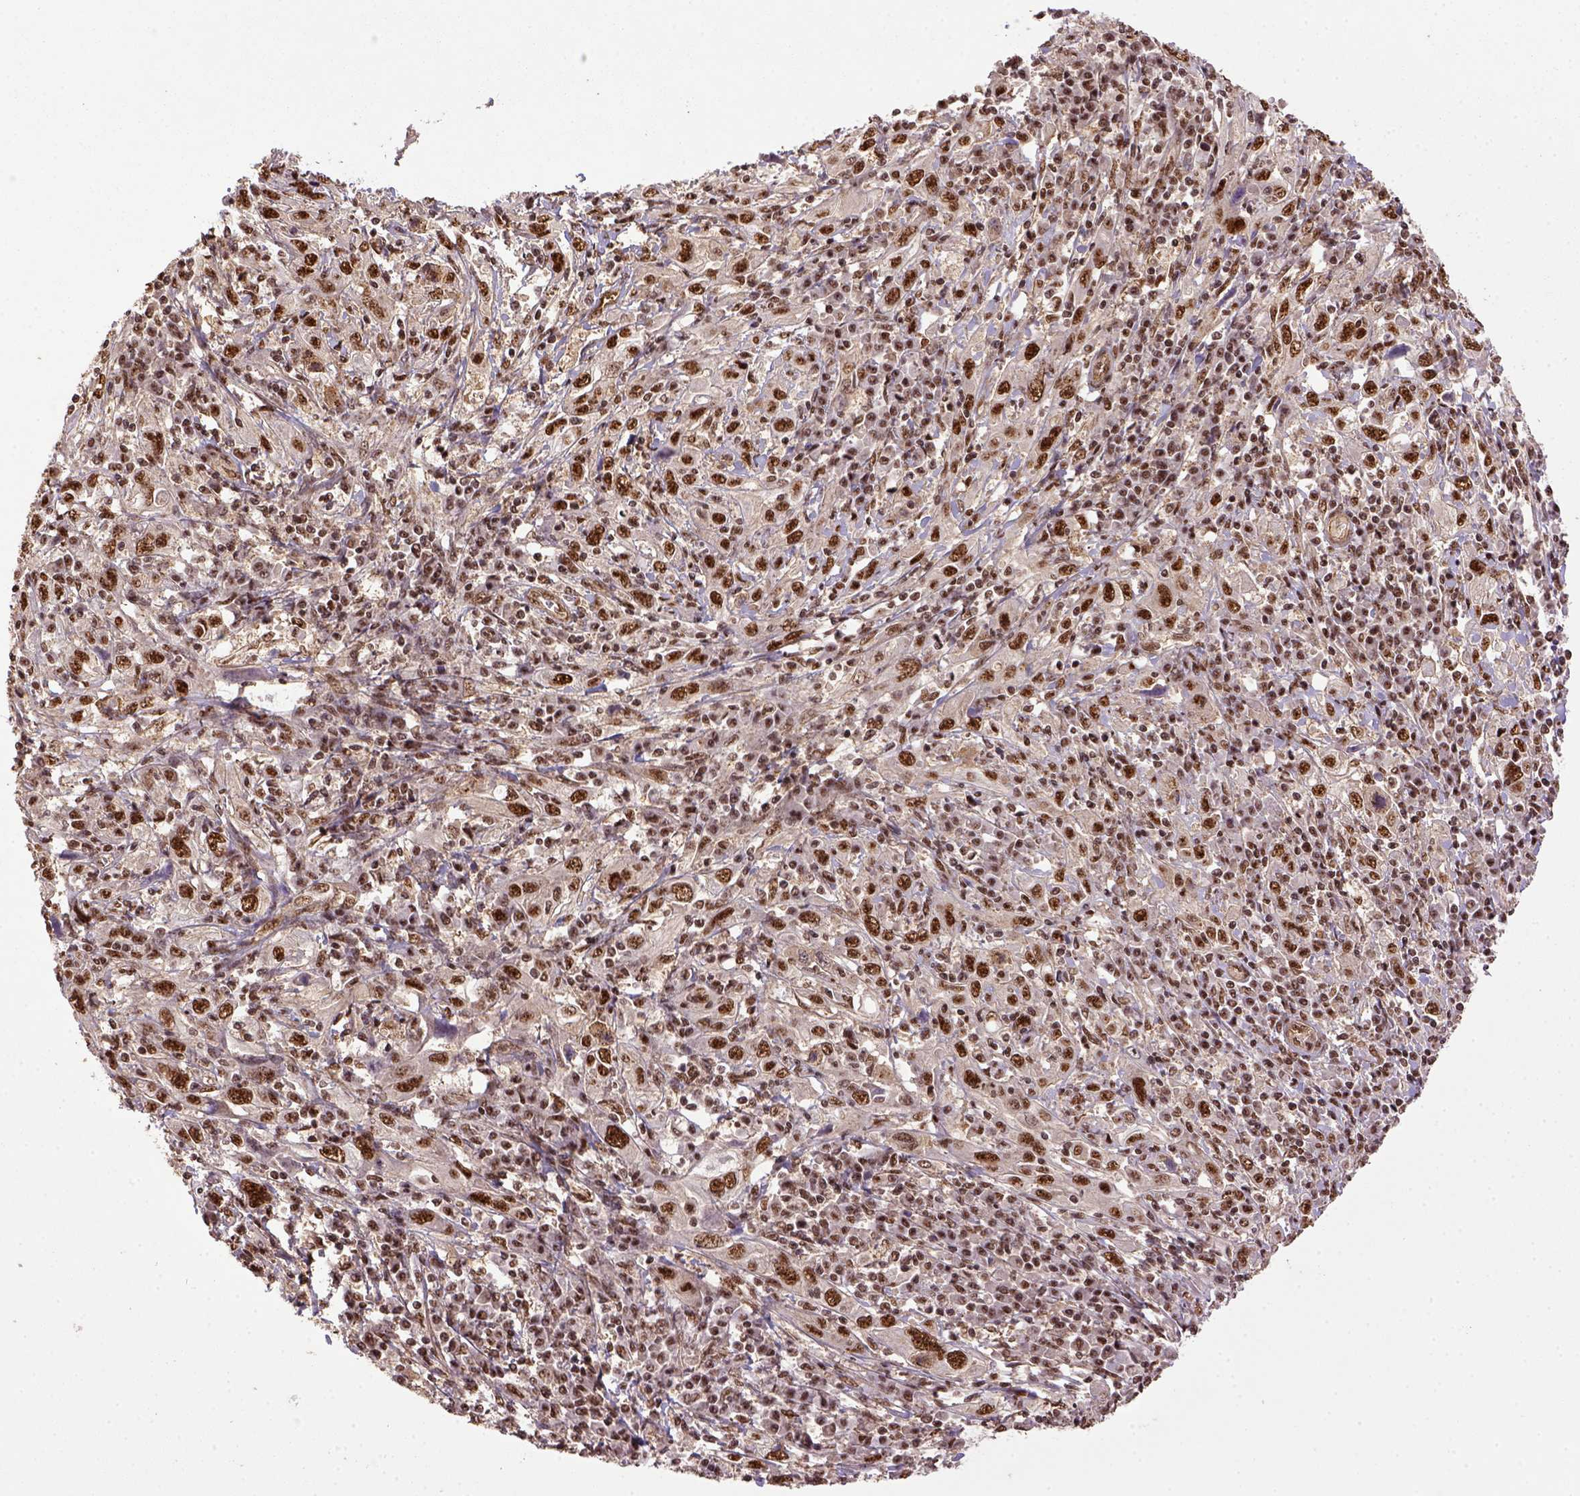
{"staining": {"intensity": "moderate", "quantity": ">75%", "location": "nuclear"}, "tissue": "cervical cancer", "cell_type": "Tumor cells", "image_type": "cancer", "snomed": [{"axis": "morphology", "description": "Squamous cell carcinoma, NOS"}, {"axis": "topography", "description": "Cervix"}], "caption": "A photomicrograph of human cervical cancer stained for a protein reveals moderate nuclear brown staining in tumor cells.", "gene": "PPIG", "patient": {"sex": "female", "age": 46}}